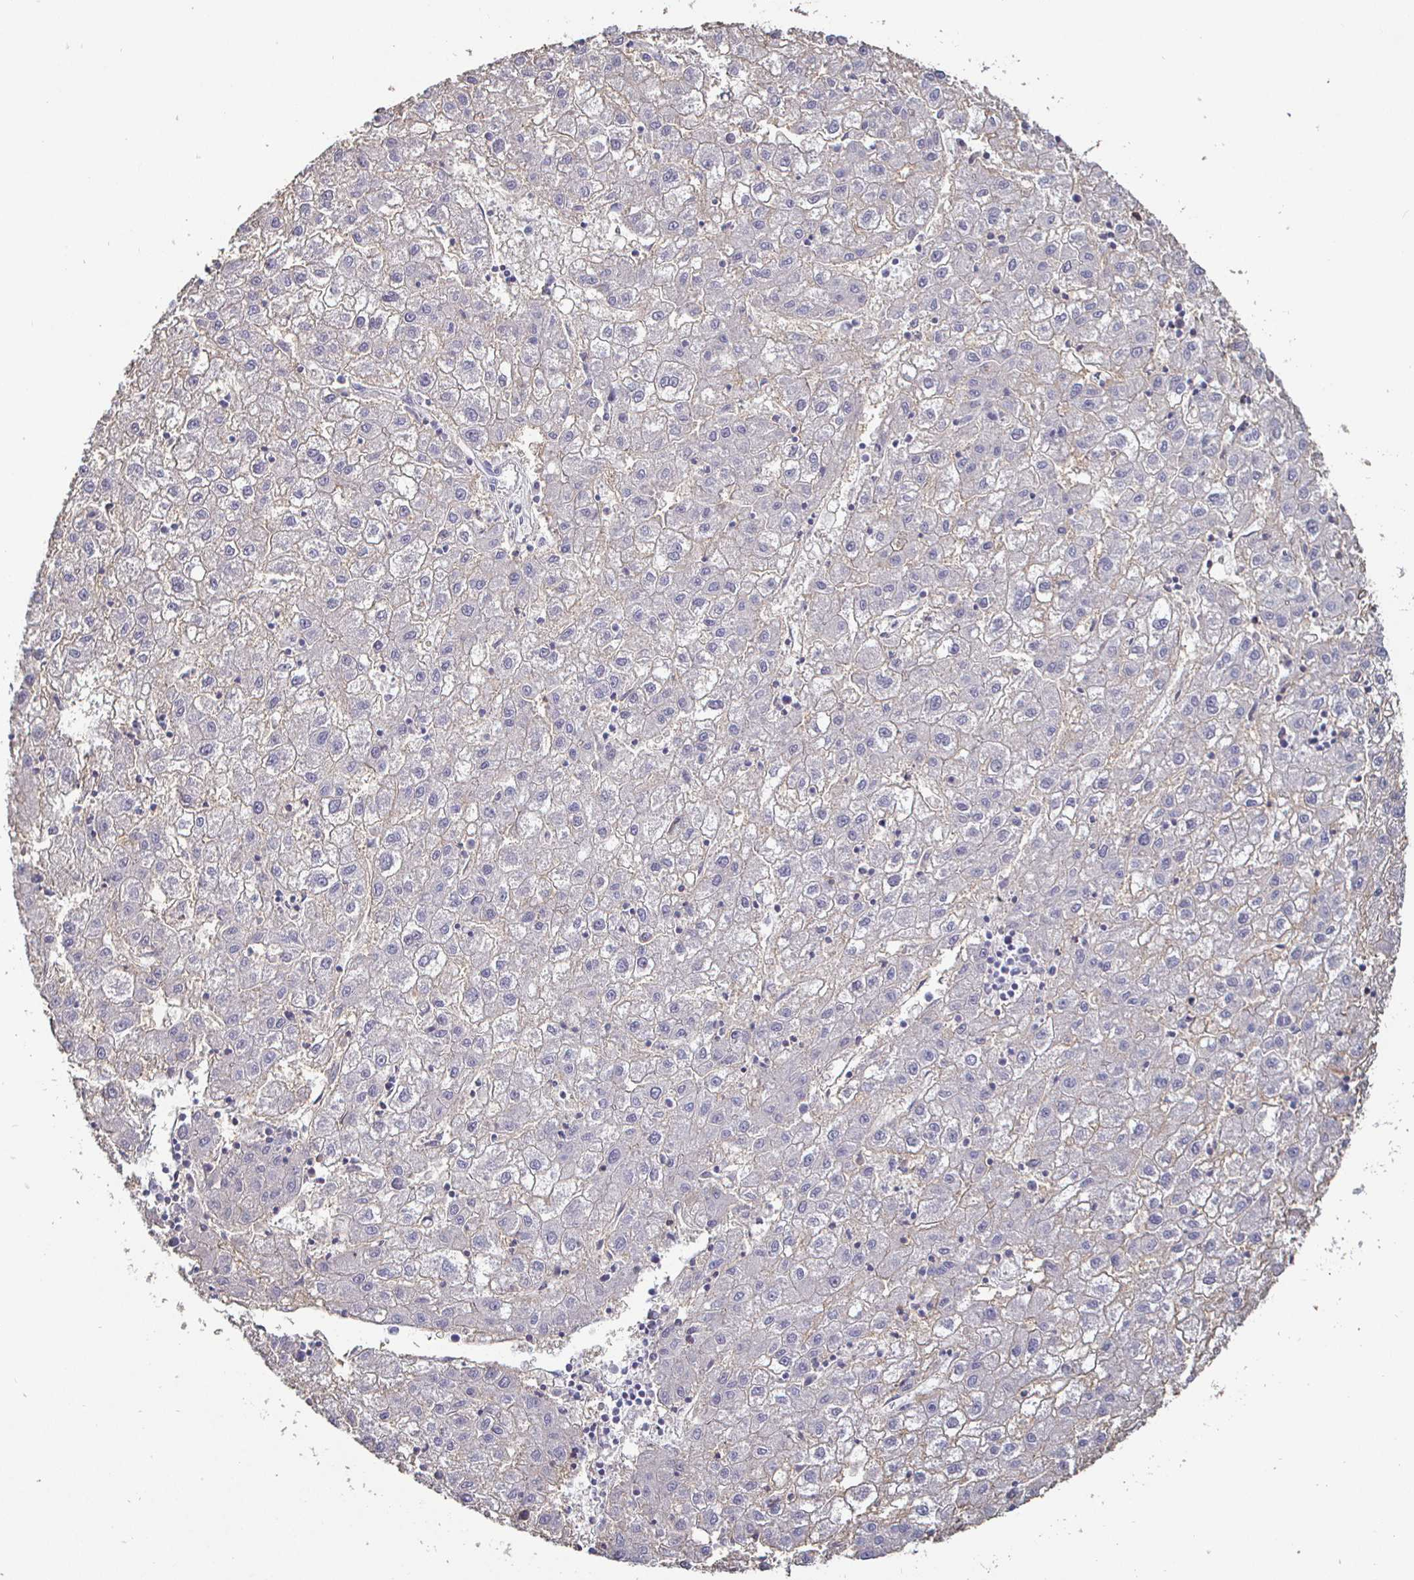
{"staining": {"intensity": "negative", "quantity": "none", "location": "none"}, "tissue": "liver cancer", "cell_type": "Tumor cells", "image_type": "cancer", "snomed": [{"axis": "morphology", "description": "Carcinoma, Hepatocellular, NOS"}, {"axis": "topography", "description": "Liver"}], "caption": "A high-resolution photomicrograph shows immunohistochemistry staining of liver hepatocellular carcinoma, which demonstrates no significant expression in tumor cells. (DAB IHC with hematoxylin counter stain).", "gene": "ENPP1", "patient": {"sex": "male", "age": 72}}